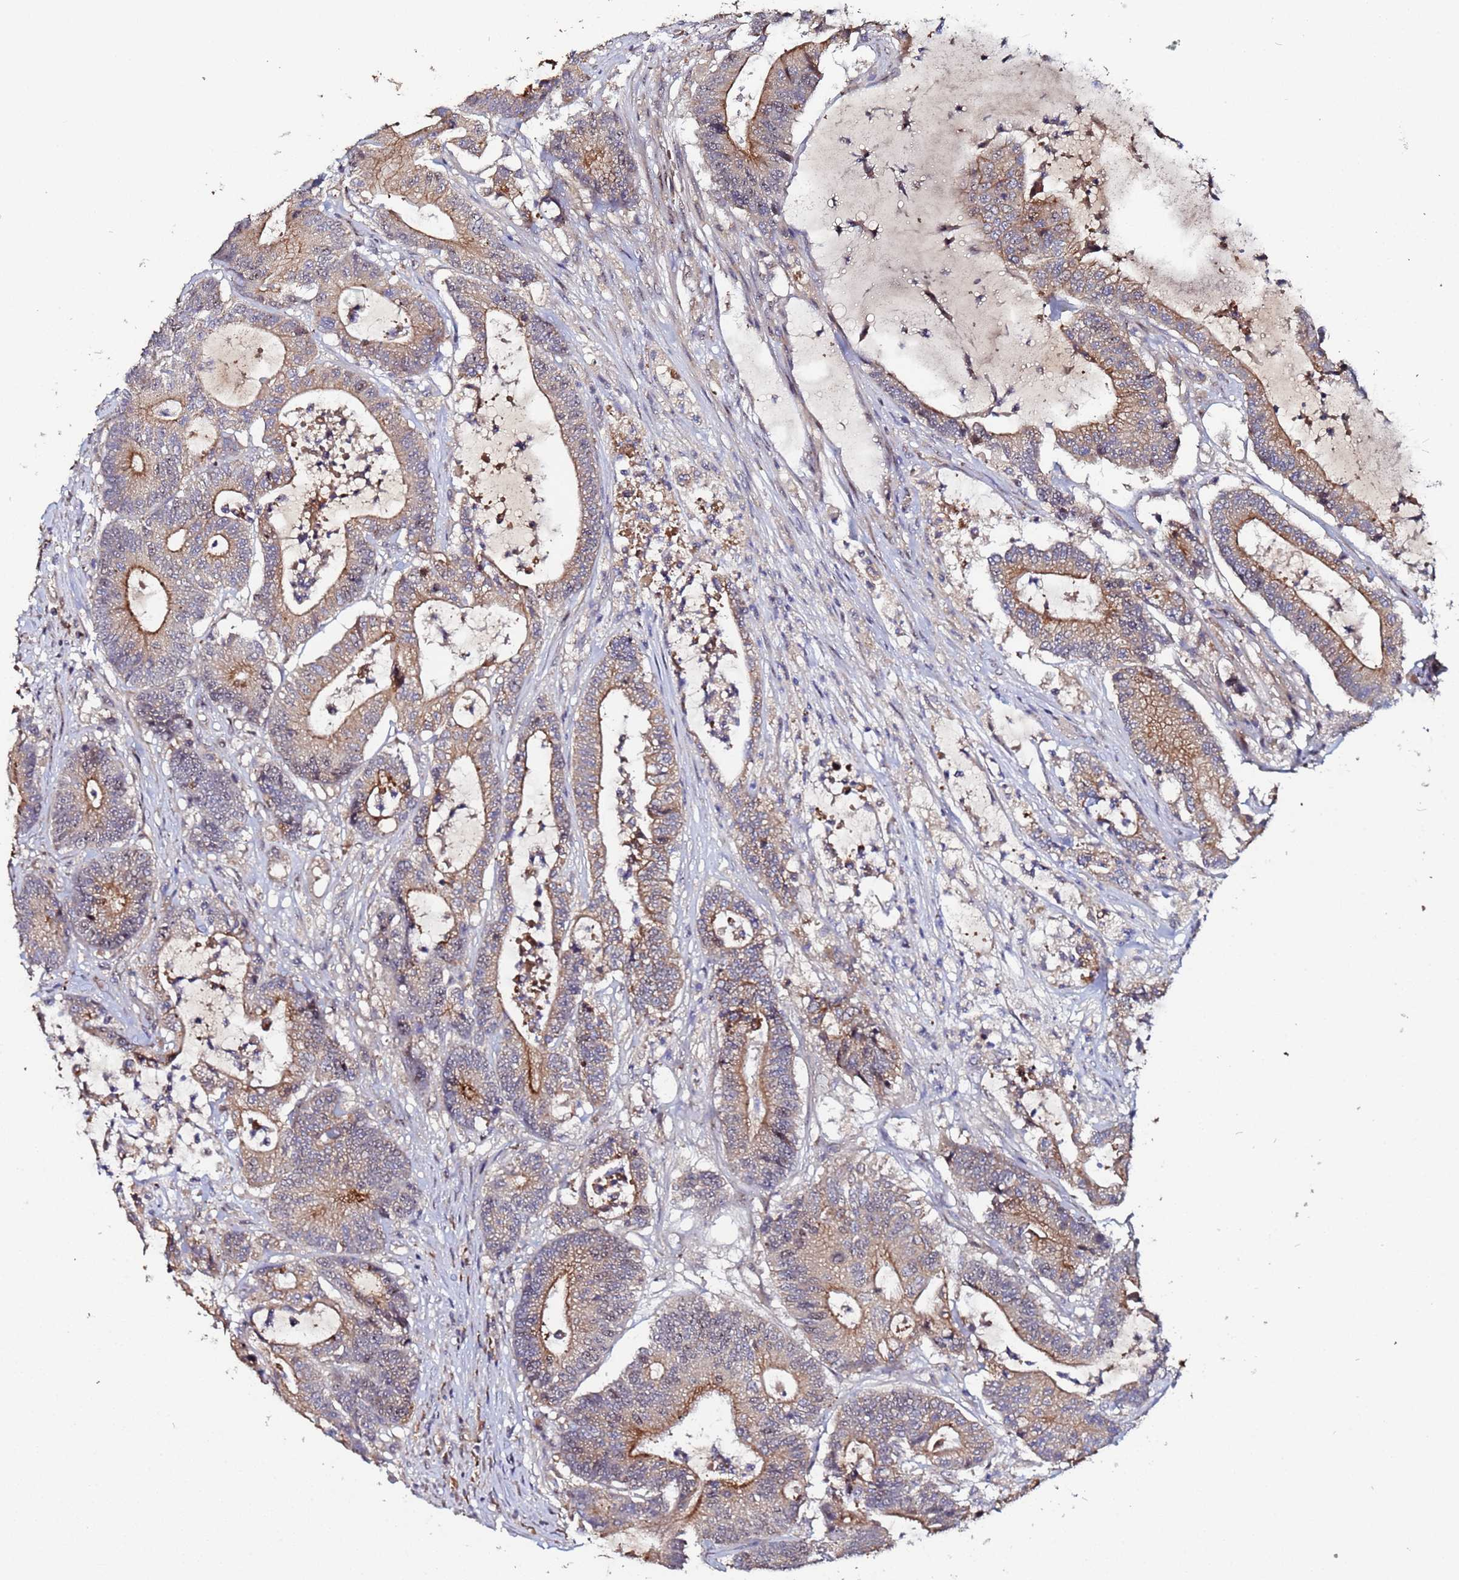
{"staining": {"intensity": "moderate", "quantity": "<25%", "location": "cytoplasmic/membranous,nuclear"}, "tissue": "colorectal cancer", "cell_type": "Tumor cells", "image_type": "cancer", "snomed": [{"axis": "morphology", "description": "Adenocarcinoma, NOS"}, {"axis": "topography", "description": "Colon"}], "caption": "Moderate cytoplasmic/membranous and nuclear expression is present in about <25% of tumor cells in colorectal cancer (adenocarcinoma).", "gene": "OSER1", "patient": {"sex": "female", "age": 84}}